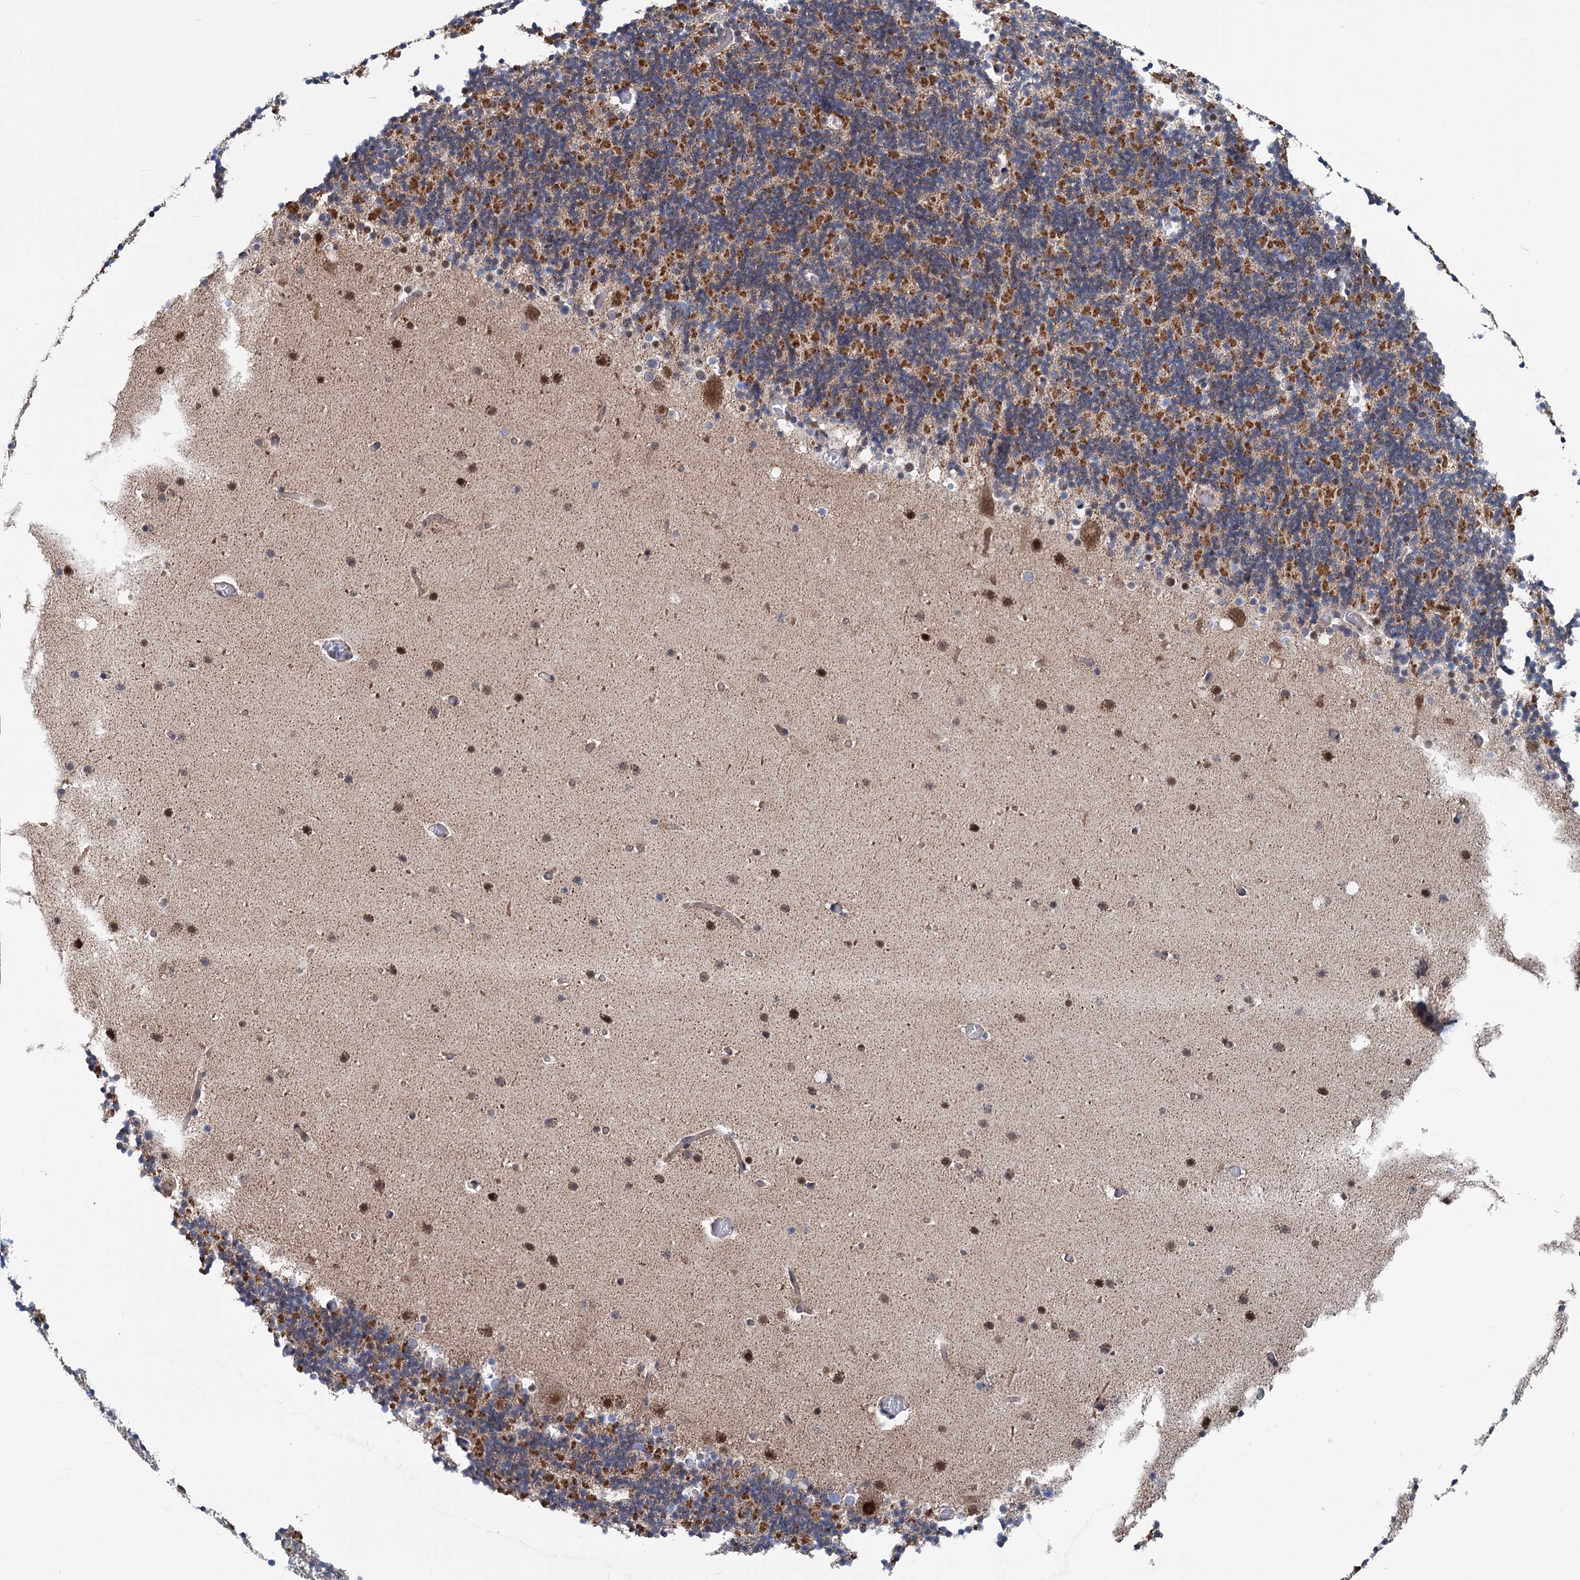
{"staining": {"intensity": "strong", "quantity": "25%-75%", "location": "cytoplasmic/membranous"}, "tissue": "cerebellum", "cell_type": "Cells in granular layer", "image_type": "normal", "snomed": [{"axis": "morphology", "description": "Normal tissue, NOS"}, {"axis": "topography", "description": "Cerebellum"}], "caption": "Strong cytoplasmic/membranous expression is appreciated in approximately 25%-75% of cells in granular layer in benign cerebellum. Using DAB (3,3'-diaminobenzidine) (brown) and hematoxylin (blue) stains, captured at high magnification using brightfield microscopy.", "gene": "MORN3", "patient": {"sex": "male", "age": 57}}